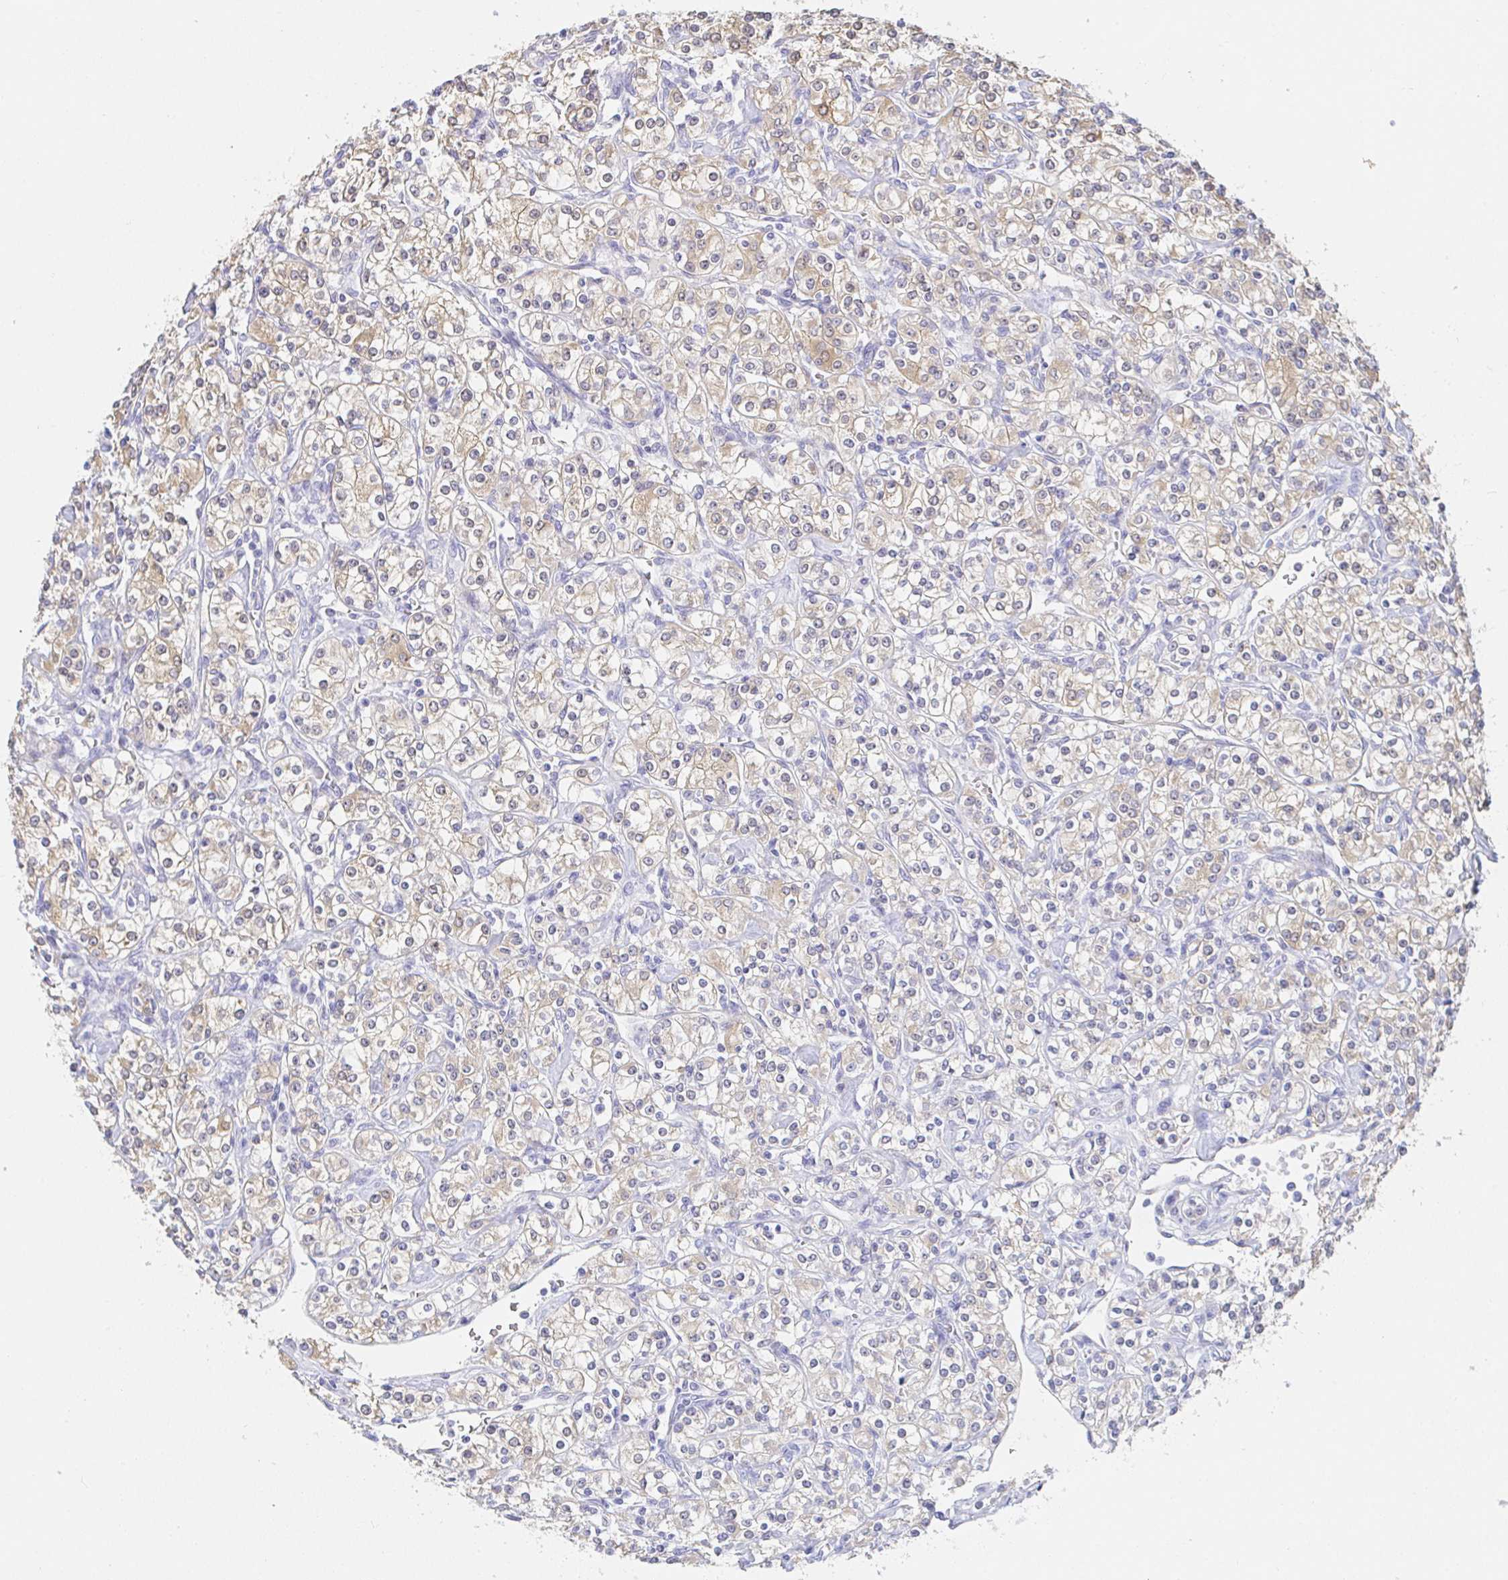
{"staining": {"intensity": "weak", "quantity": "25%-75%", "location": "cytoplasmic/membranous"}, "tissue": "renal cancer", "cell_type": "Tumor cells", "image_type": "cancer", "snomed": [{"axis": "morphology", "description": "Adenocarcinoma, NOS"}, {"axis": "topography", "description": "Kidney"}], "caption": "Immunohistochemistry staining of renal cancer (adenocarcinoma), which displays low levels of weak cytoplasmic/membranous expression in about 25%-75% of tumor cells indicating weak cytoplasmic/membranous protein expression. The staining was performed using DAB (3,3'-diaminobenzidine) (brown) for protein detection and nuclei were counterstained in hematoxylin (blue).", "gene": "PDE6B", "patient": {"sex": "male", "age": 77}}